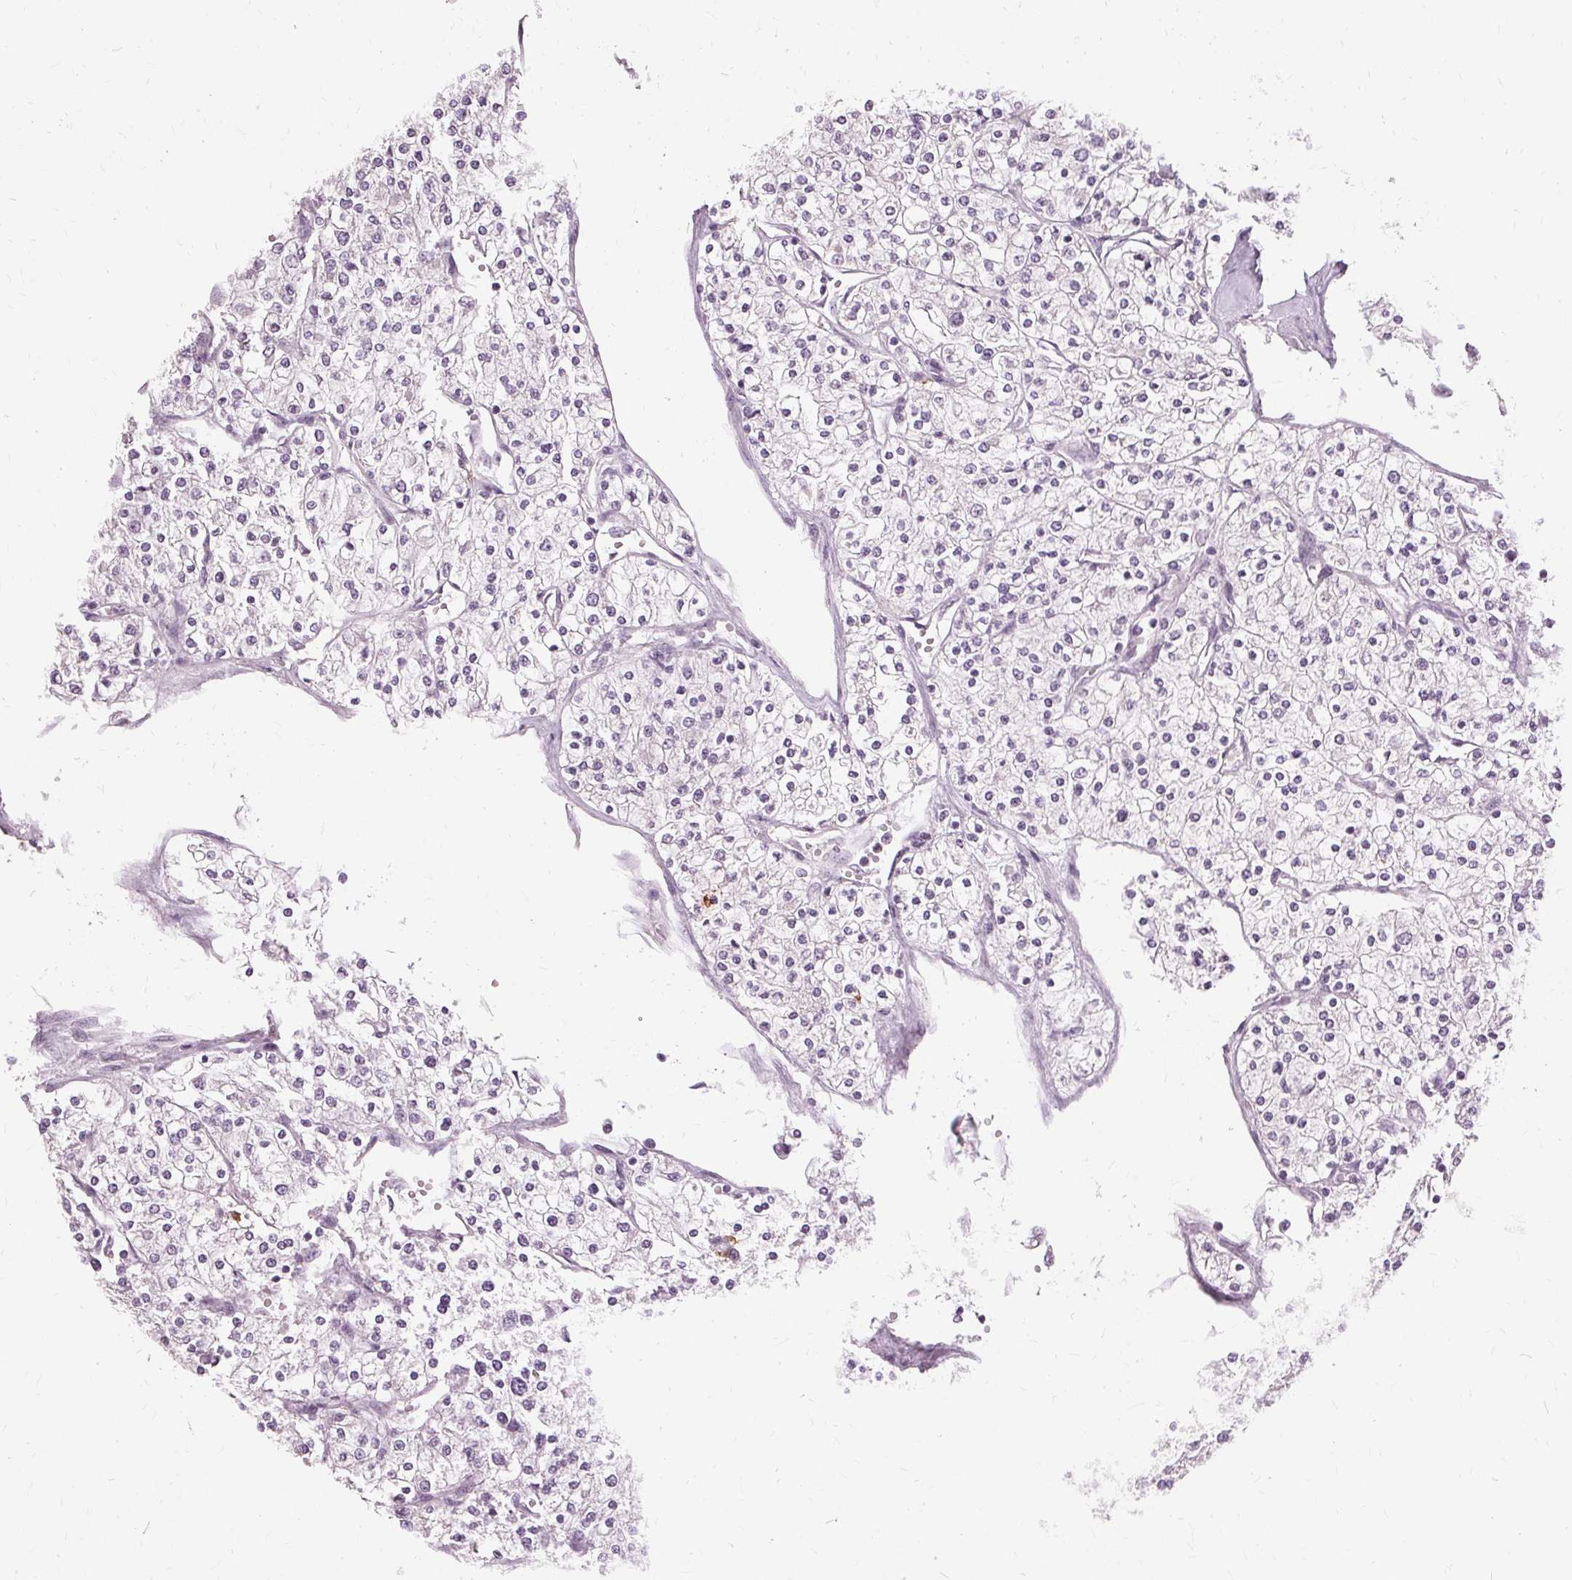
{"staining": {"intensity": "negative", "quantity": "none", "location": "none"}, "tissue": "renal cancer", "cell_type": "Tumor cells", "image_type": "cancer", "snomed": [{"axis": "morphology", "description": "Adenocarcinoma, NOS"}, {"axis": "topography", "description": "Kidney"}], "caption": "Human adenocarcinoma (renal) stained for a protein using immunohistochemistry demonstrates no expression in tumor cells.", "gene": "SIGLEC6", "patient": {"sex": "male", "age": 80}}